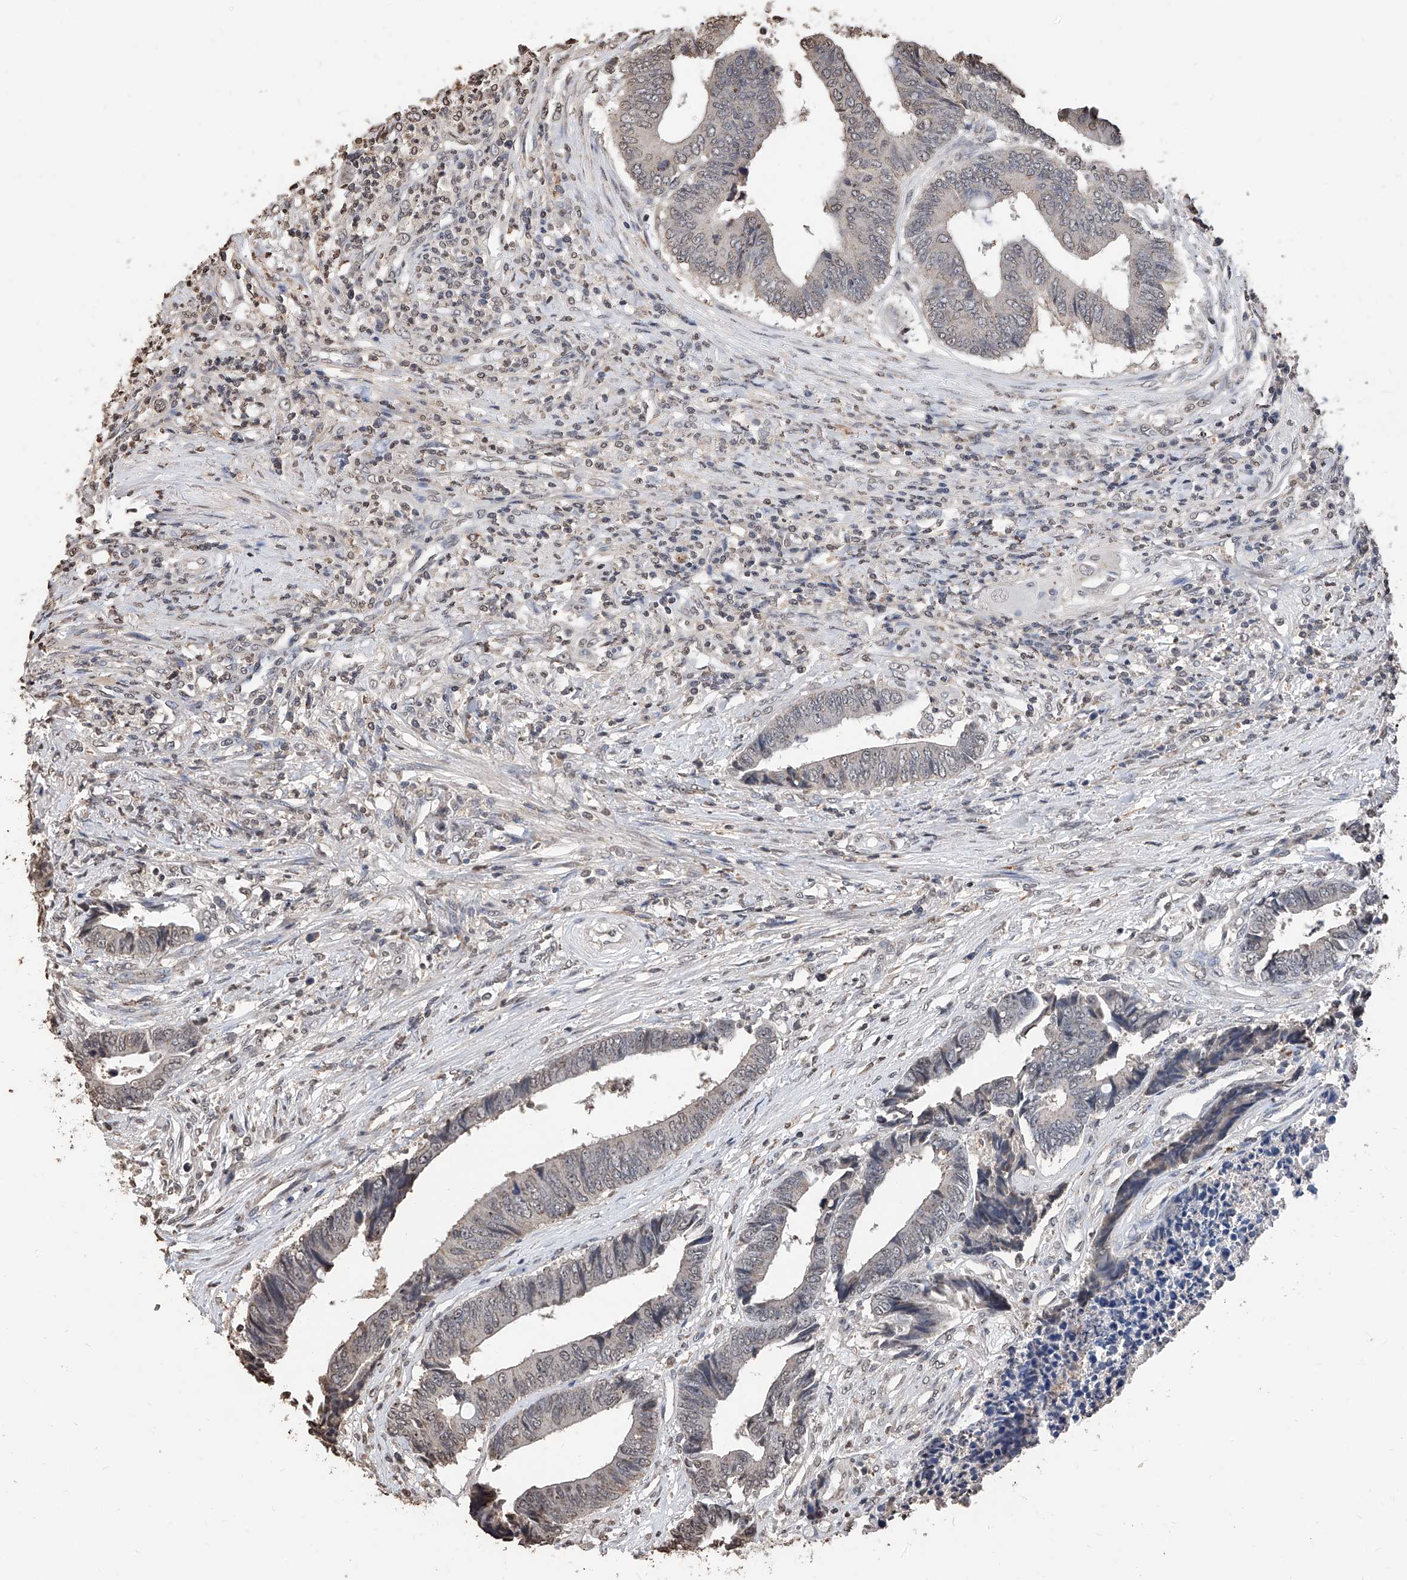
{"staining": {"intensity": "negative", "quantity": "none", "location": "none"}, "tissue": "colorectal cancer", "cell_type": "Tumor cells", "image_type": "cancer", "snomed": [{"axis": "morphology", "description": "Adenocarcinoma, NOS"}, {"axis": "topography", "description": "Rectum"}], "caption": "The histopathology image demonstrates no staining of tumor cells in colorectal adenocarcinoma.", "gene": "RP9", "patient": {"sex": "male", "age": 84}}